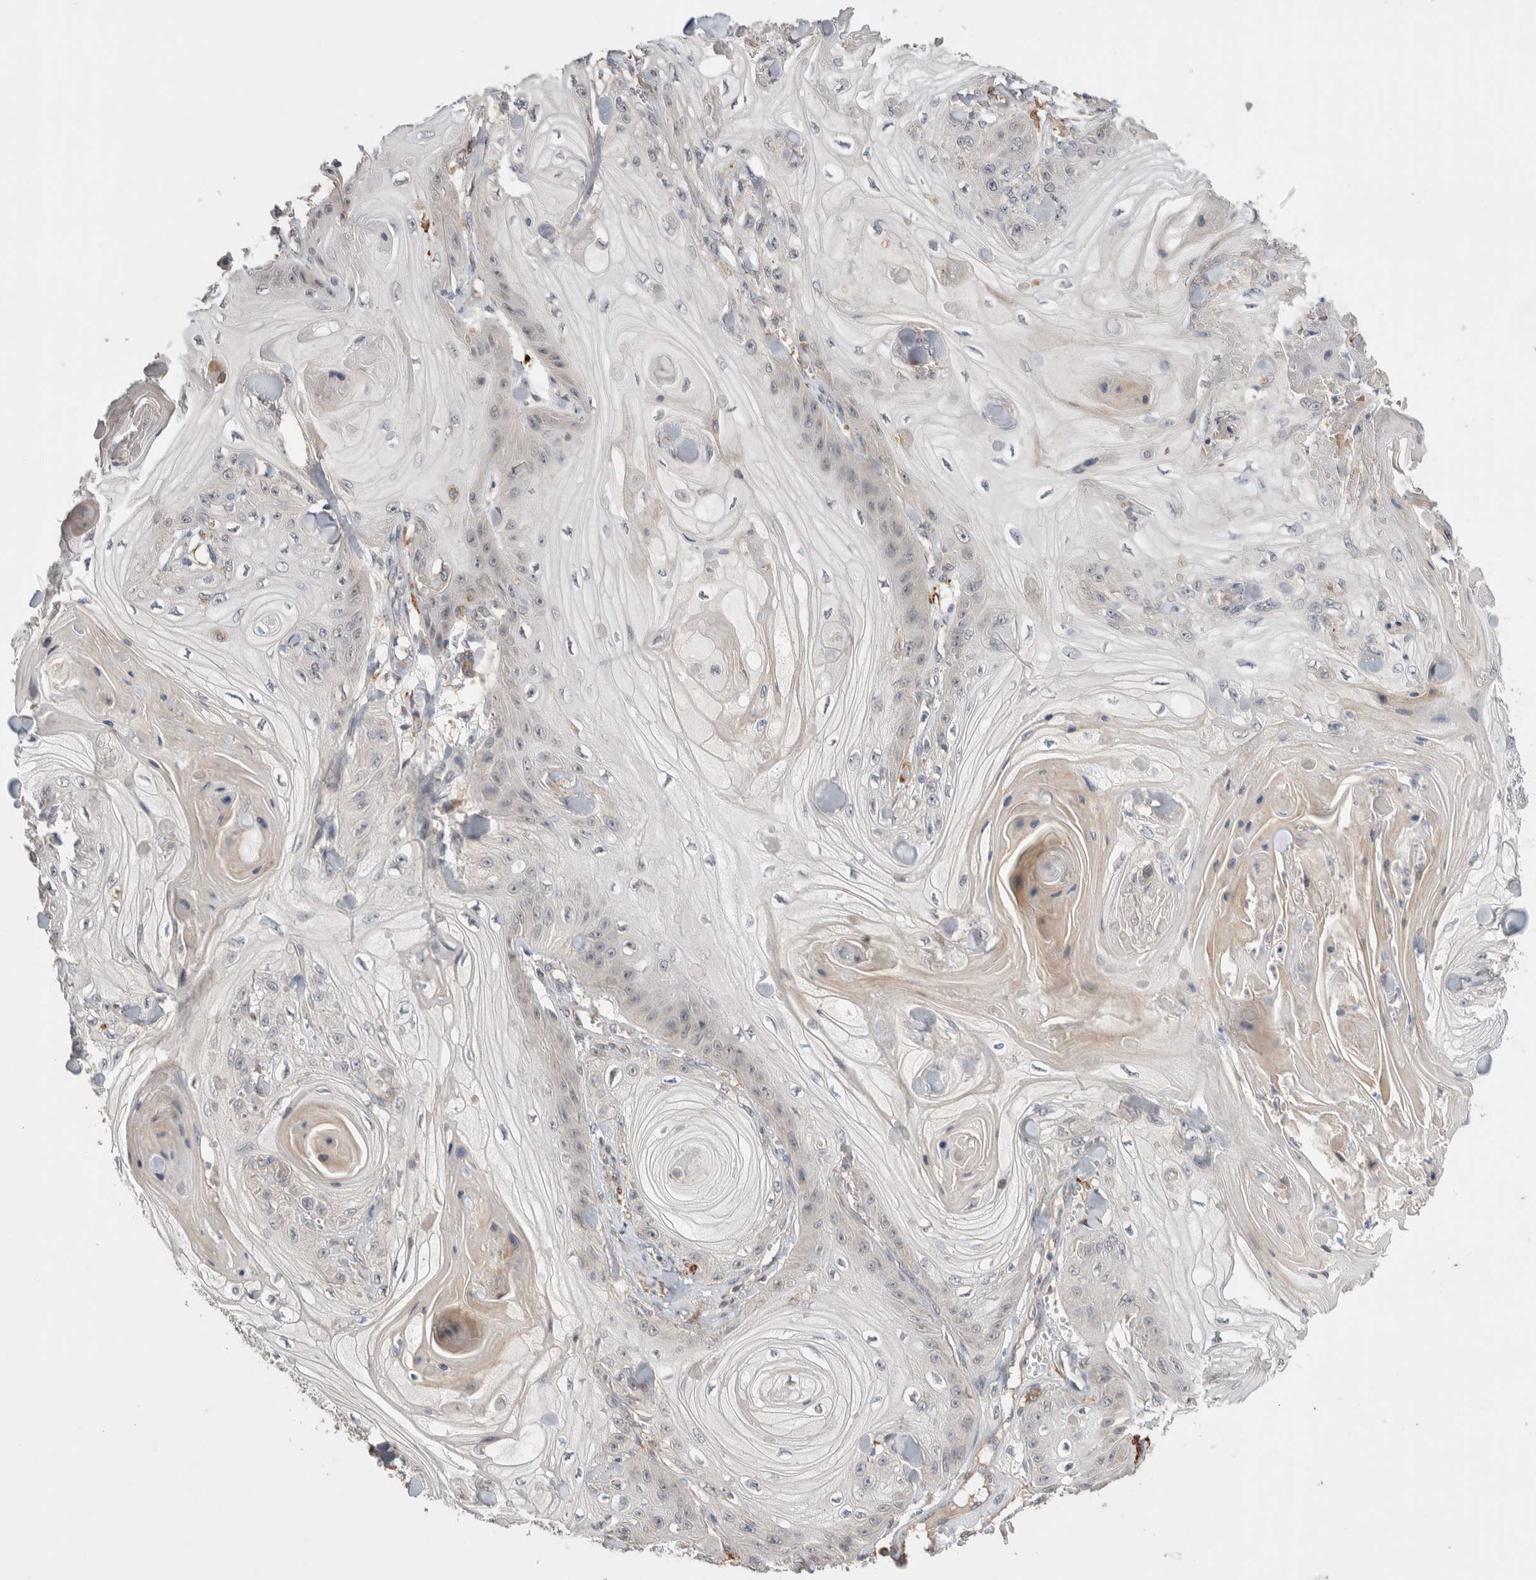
{"staining": {"intensity": "negative", "quantity": "none", "location": "none"}, "tissue": "skin cancer", "cell_type": "Tumor cells", "image_type": "cancer", "snomed": [{"axis": "morphology", "description": "Squamous cell carcinoma, NOS"}, {"axis": "topography", "description": "Skin"}], "caption": "The histopathology image displays no staining of tumor cells in skin squamous cell carcinoma.", "gene": "WDR91", "patient": {"sex": "male", "age": 74}}